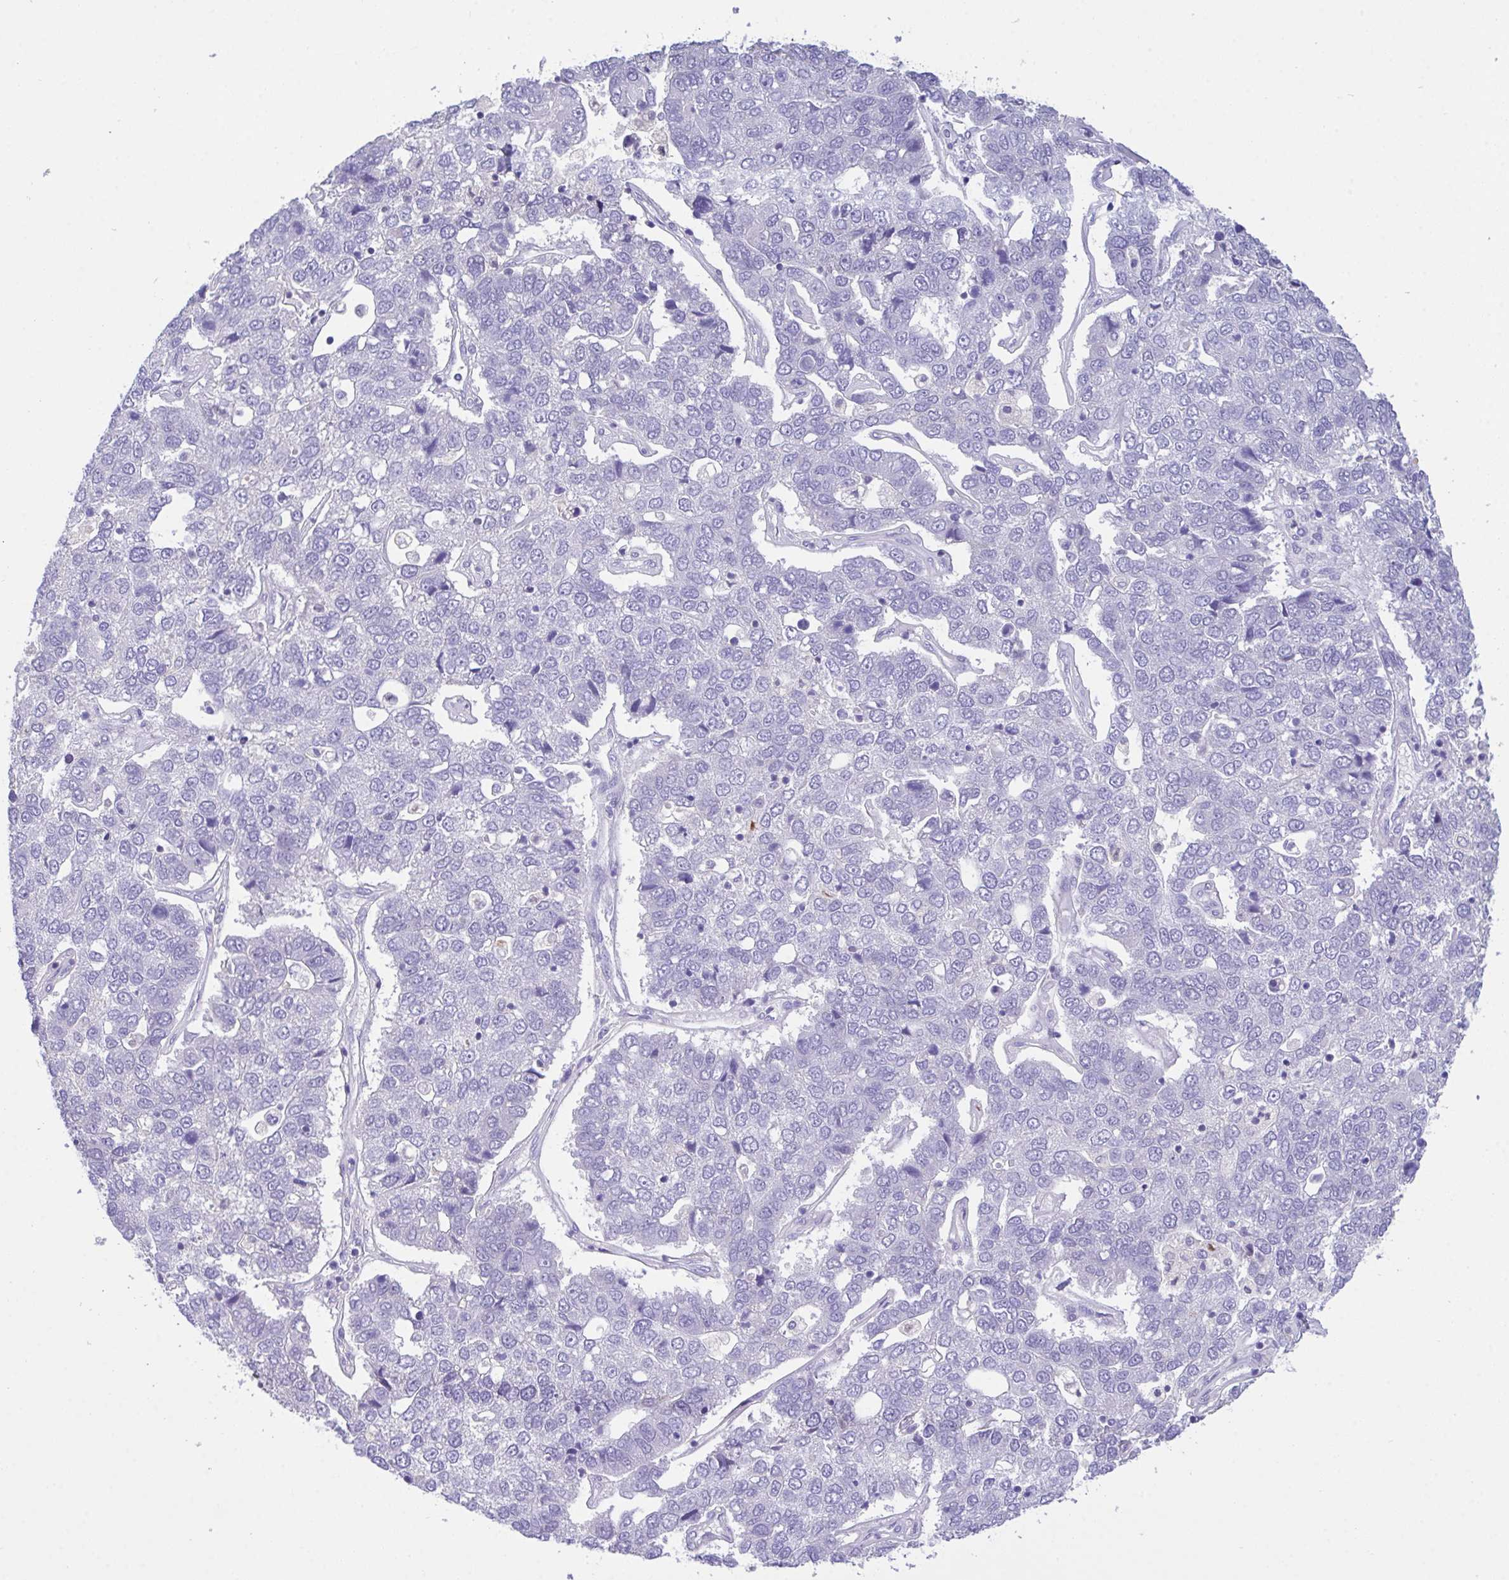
{"staining": {"intensity": "negative", "quantity": "none", "location": "none"}, "tissue": "pancreatic cancer", "cell_type": "Tumor cells", "image_type": "cancer", "snomed": [{"axis": "morphology", "description": "Adenocarcinoma, NOS"}, {"axis": "topography", "description": "Pancreas"}], "caption": "Immunohistochemical staining of human adenocarcinoma (pancreatic) displays no significant positivity in tumor cells. (Brightfield microscopy of DAB (3,3'-diaminobenzidine) immunohistochemistry at high magnification).", "gene": "CA10", "patient": {"sex": "female", "age": 61}}